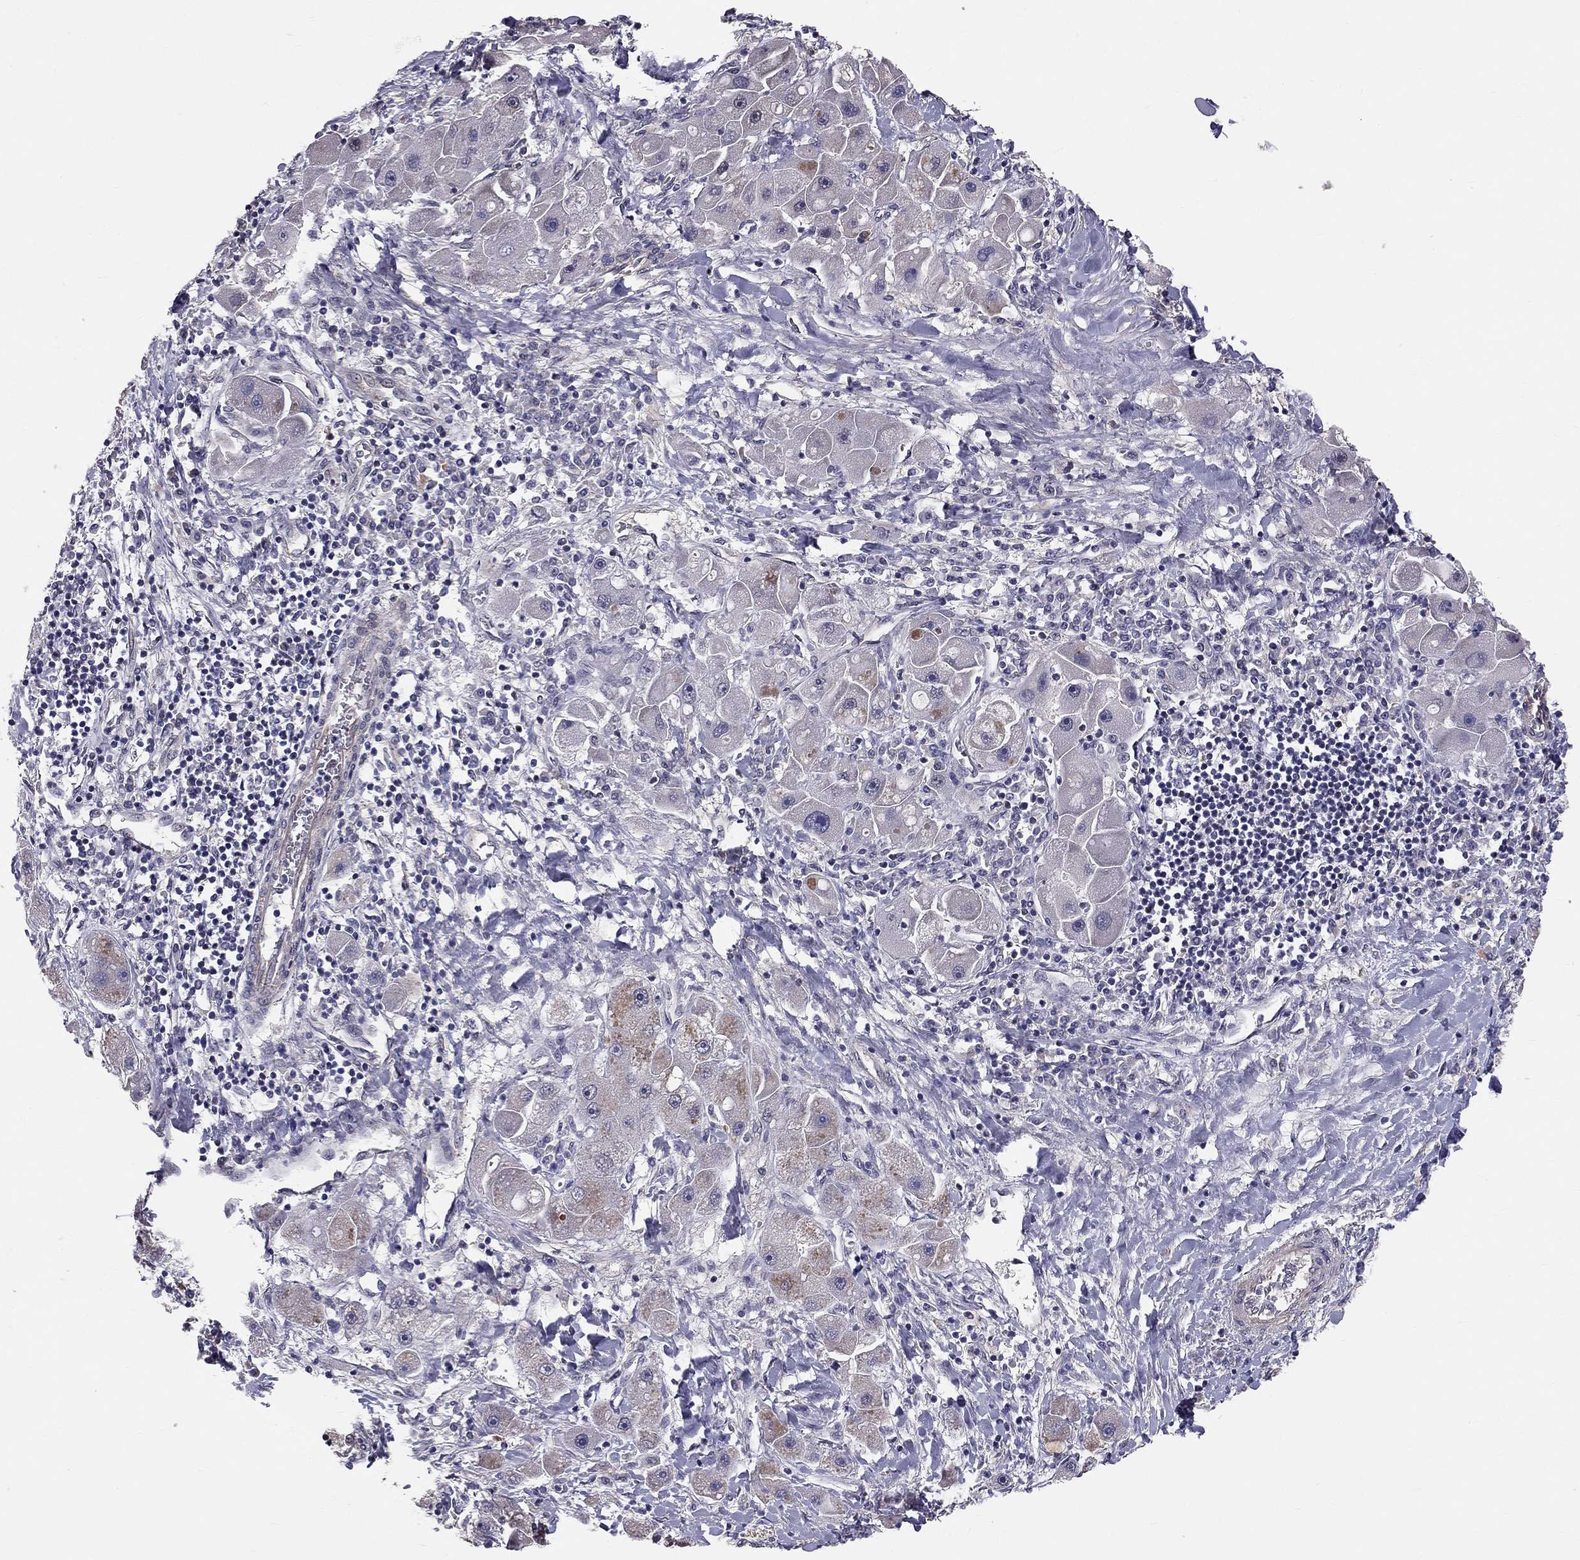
{"staining": {"intensity": "negative", "quantity": "none", "location": "none"}, "tissue": "liver cancer", "cell_type": "Tumor cells", "image_type": "cancer", "snomed": [{"axis": "morphology", "description": "Carcinoma, Hepatocellular, NOS"}, {"axis": "topography", "description": "Liver"}], "caption": "This is an immunohistochemistry (IHC) micrograph of human liver hepatocellular carcinoma. There is no staining in tumor cells.", "gene": "GJB4", "patient": {"sex": "male", "age": 24}}